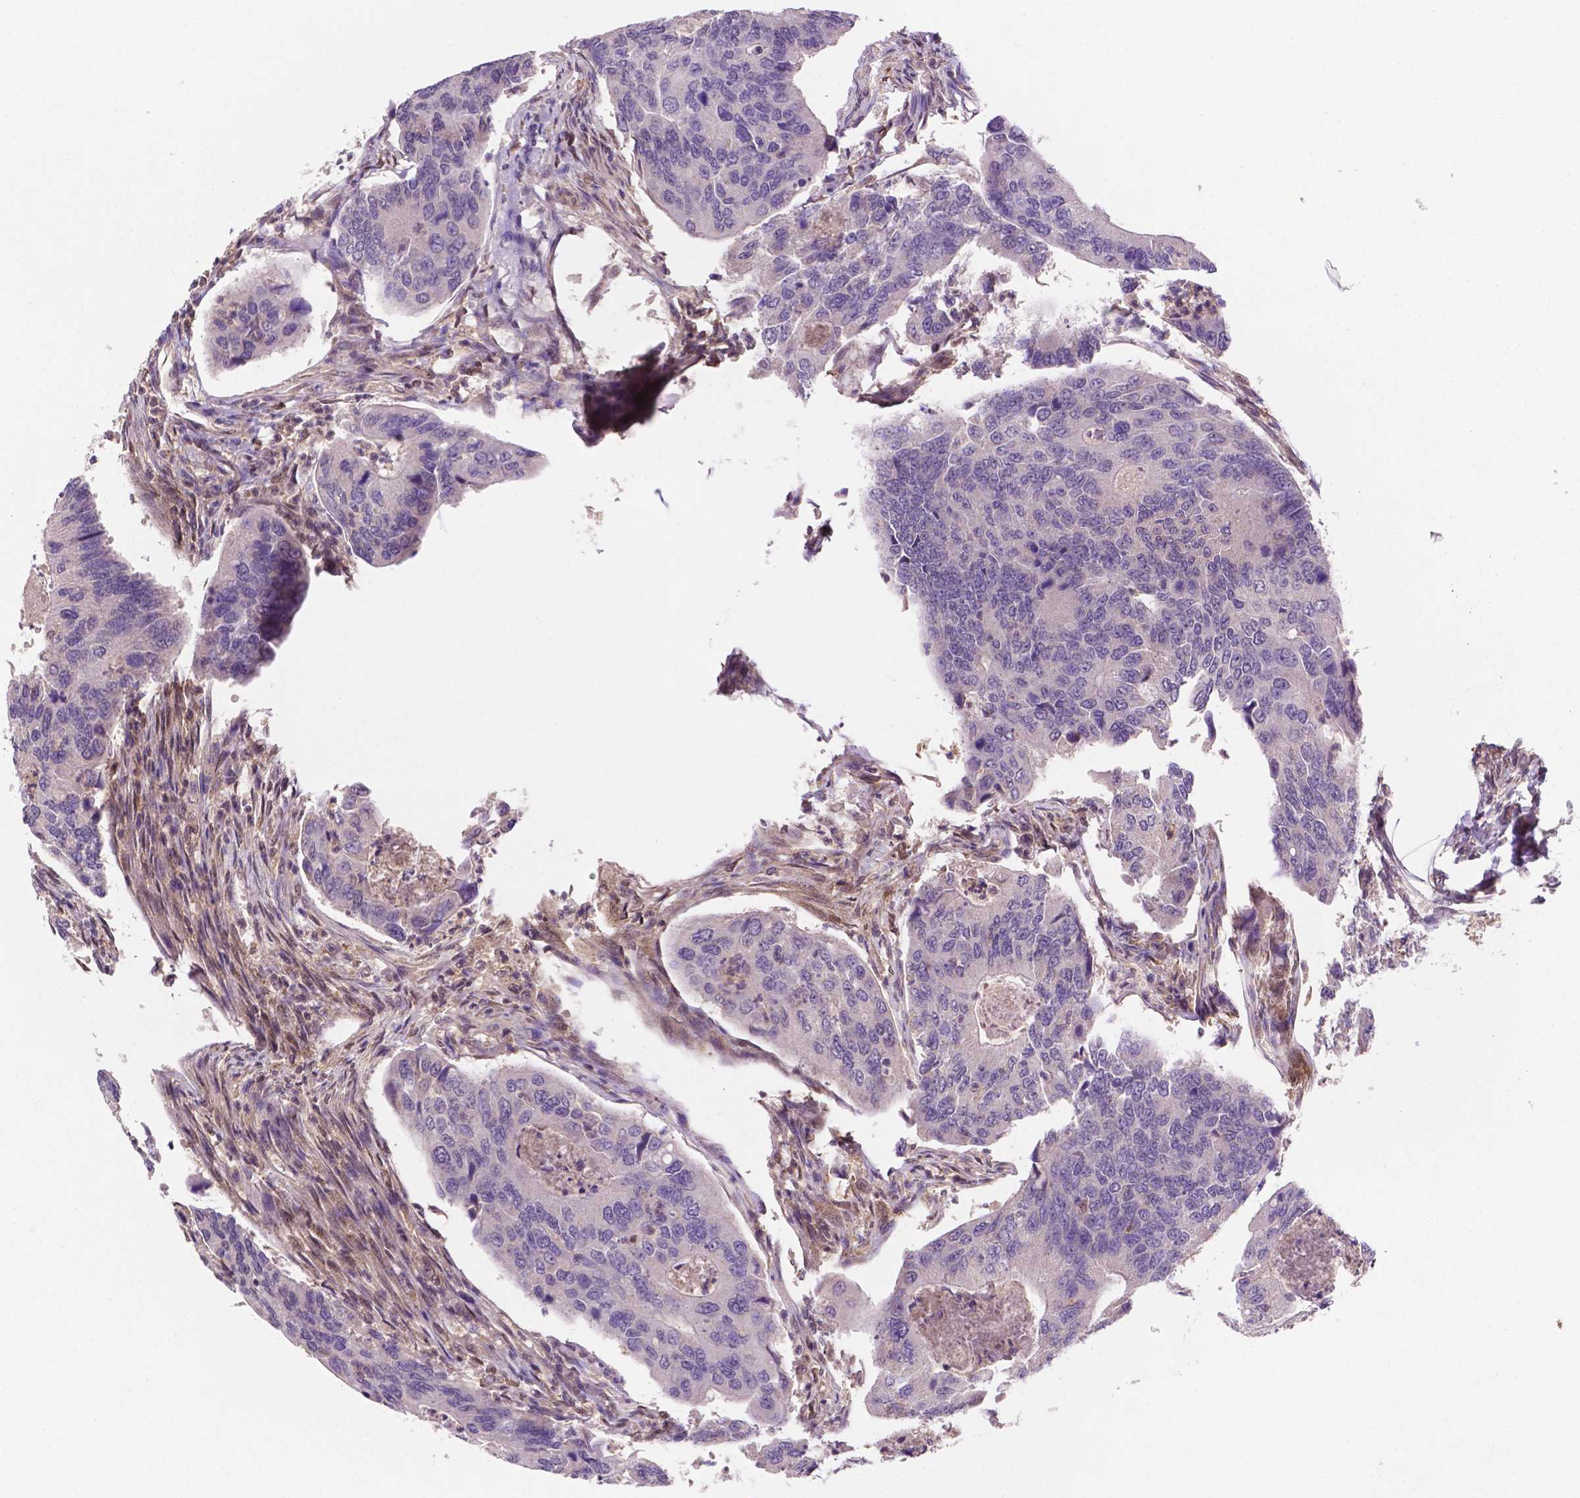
{"staining": {"intensity": "negative", "quantity": "none", "location": "none"}, "tissue": "colorectal cancer", "cell_type": "Tumor cells", "image_type": "cancer", "snomed": [{"axis": "morphology", "description": "Adenocarcinoma, NOS"}, {"axis": "topography", "description": "Colon"}], "caption": "The micrograph displays no significant staining in tumor cells of colorectal cancer.", "gene": "UBE2L6", "patient": {"sex": "female", "age": 67}}